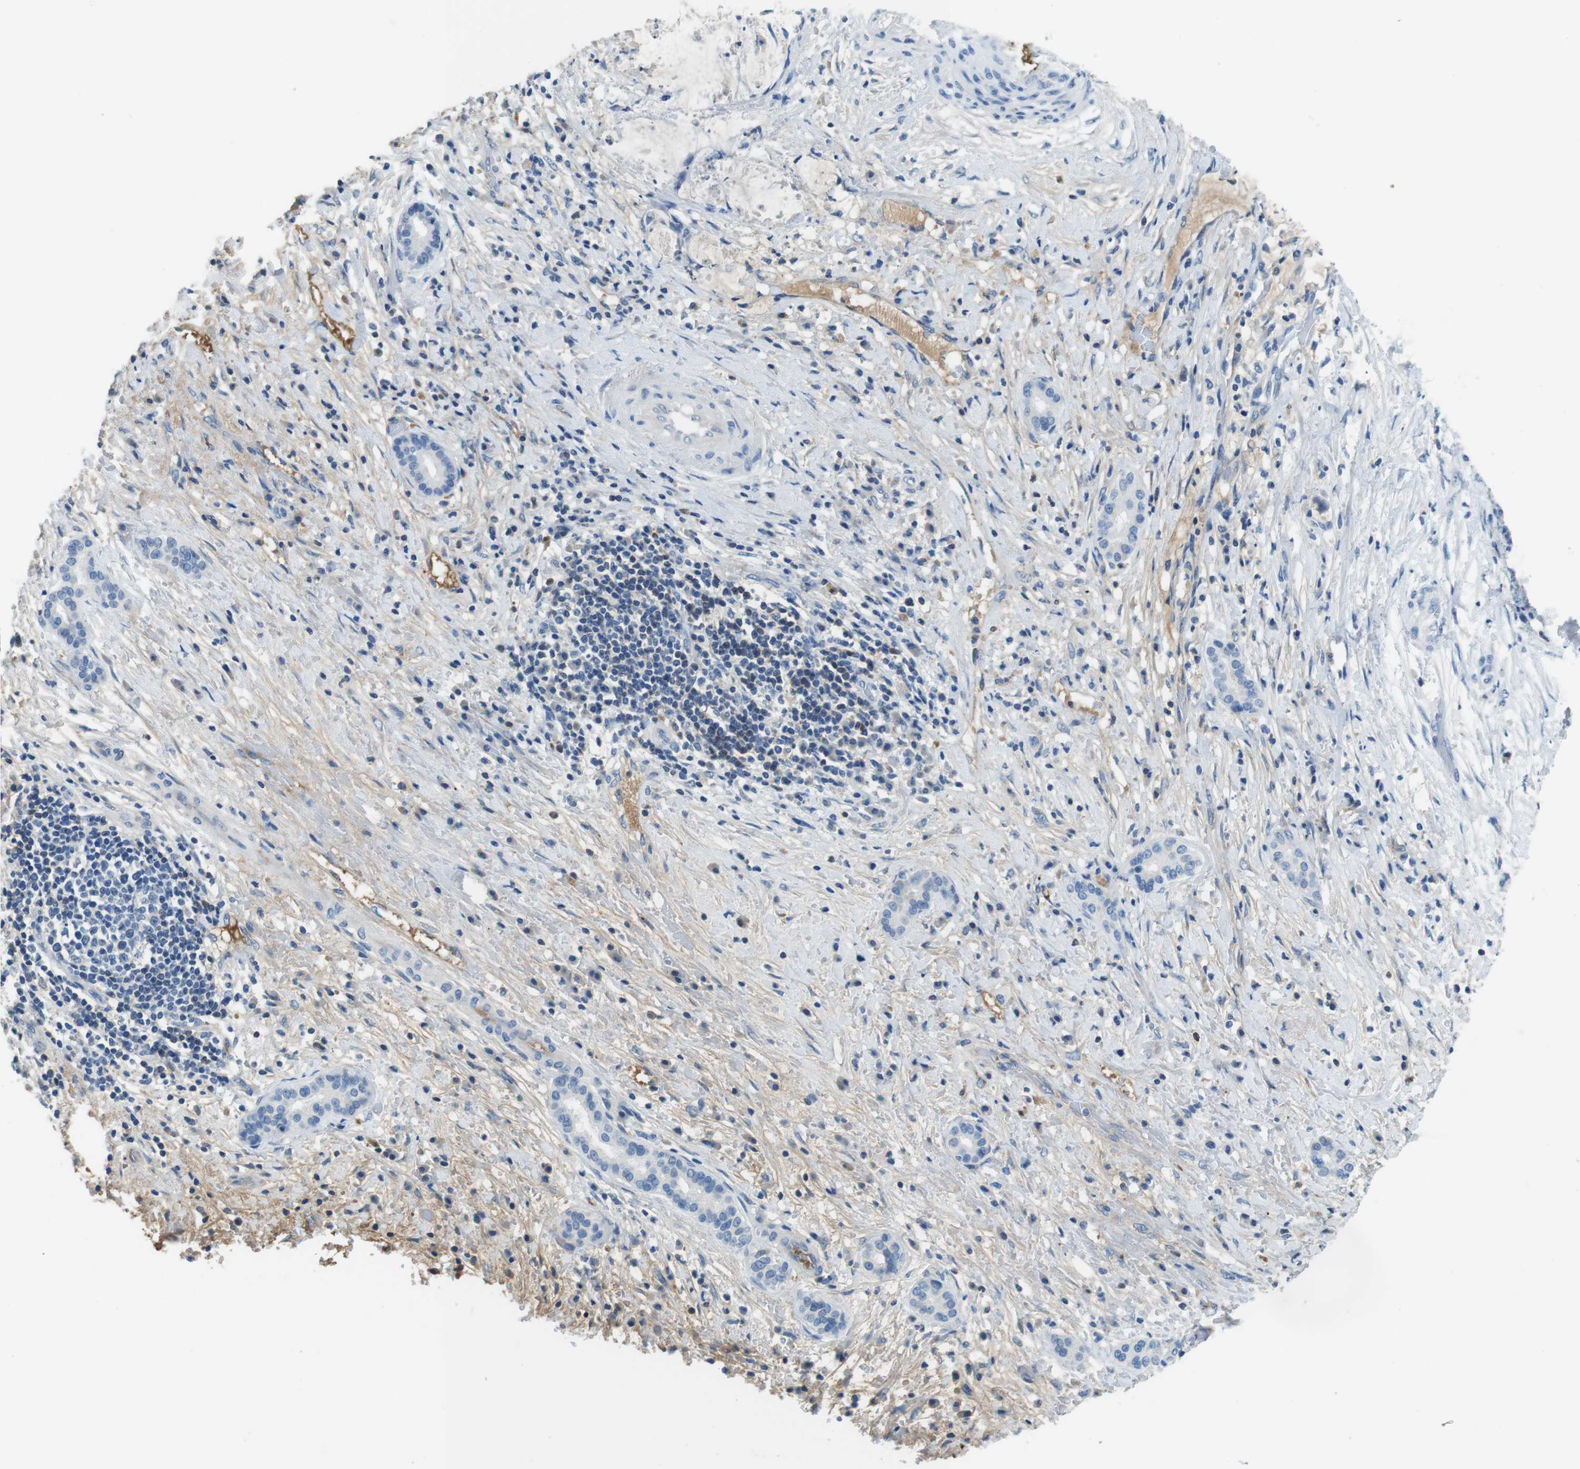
{"staining": {"intensity": "negative", "quantity": "none", "location": "none"}, "tissue": "liver cancer", "cell_type": "Tumor cells", "image_type": "cancer", "snomed": [{"axis": "morphology", "description": "Cholangiocarcinoma"}, {"axis": "topography", "description": "Liver"}], "caption": "Immunohistochemistry of cholangiocarcinoma (liver) exhibits no staining in tumor cells. (Stains: DAB (3,3'-diaminobenzidine) IHC with hematoxylin counter stain, Microscopy: brightfield microscopy at high magnification).", "gene": "TMPRSS15", "patient": {"sex": "female", "age": 73}}